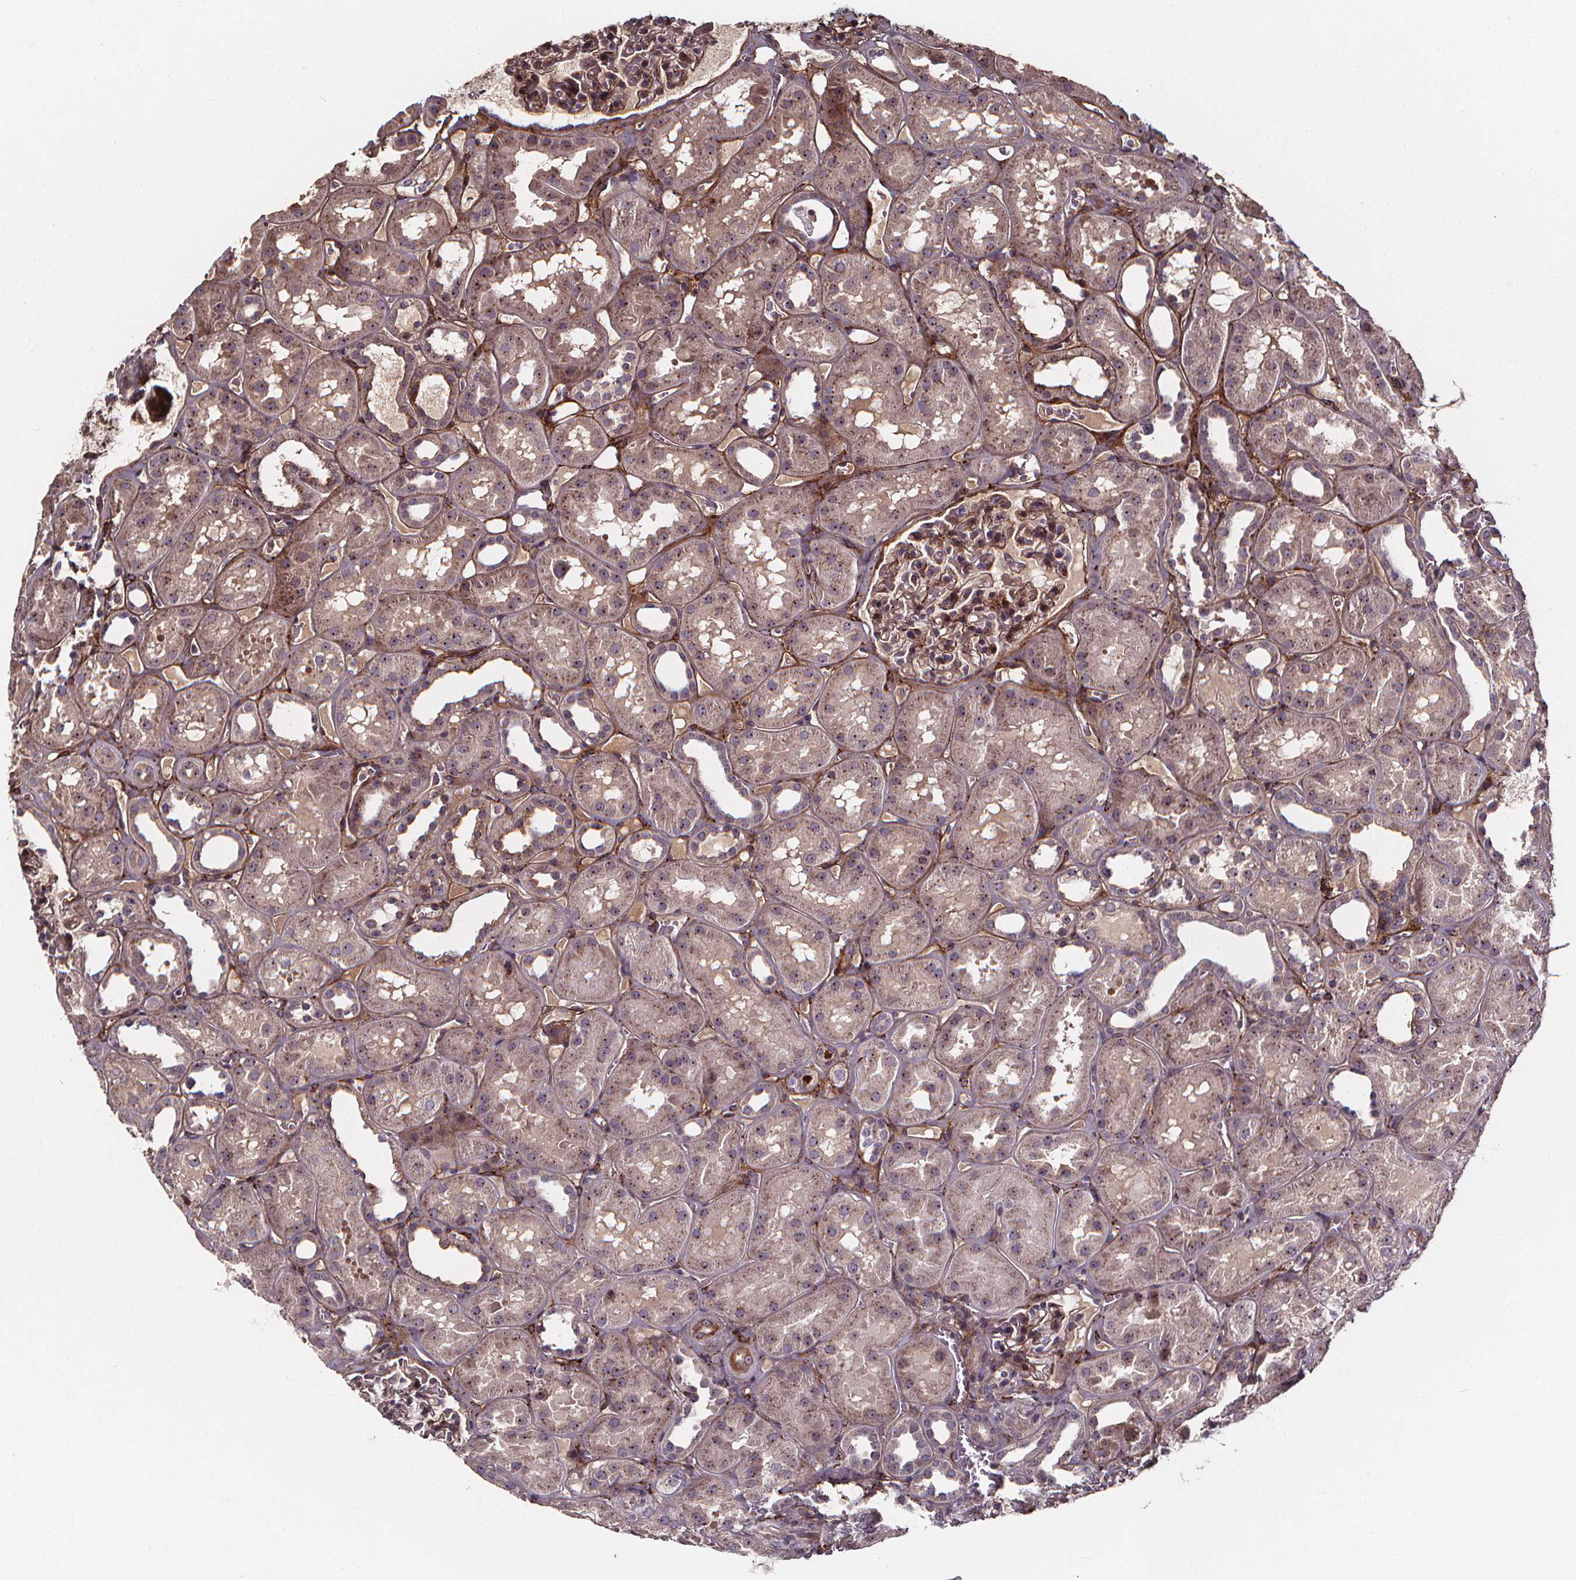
{"staining": {"intensity": "negative", "quantity": "none", "location": "none"}, "tissue": "kidney", "cell_type": "Cells in glomeruli", "image_type": "normal", "snomed": [{"axis": "morphology", "description": "Normal tissue, NOS"}, {"axis": "topography", "description": "Kidney"}], "caption": "DAB (3,3'-diaminobenzidine) immunohistochemical staining of normal kidney reveals no significant staining in cells in glomeruli.", "gene": "AEBP1", "patient": {"sex": "female", "age": 41}}